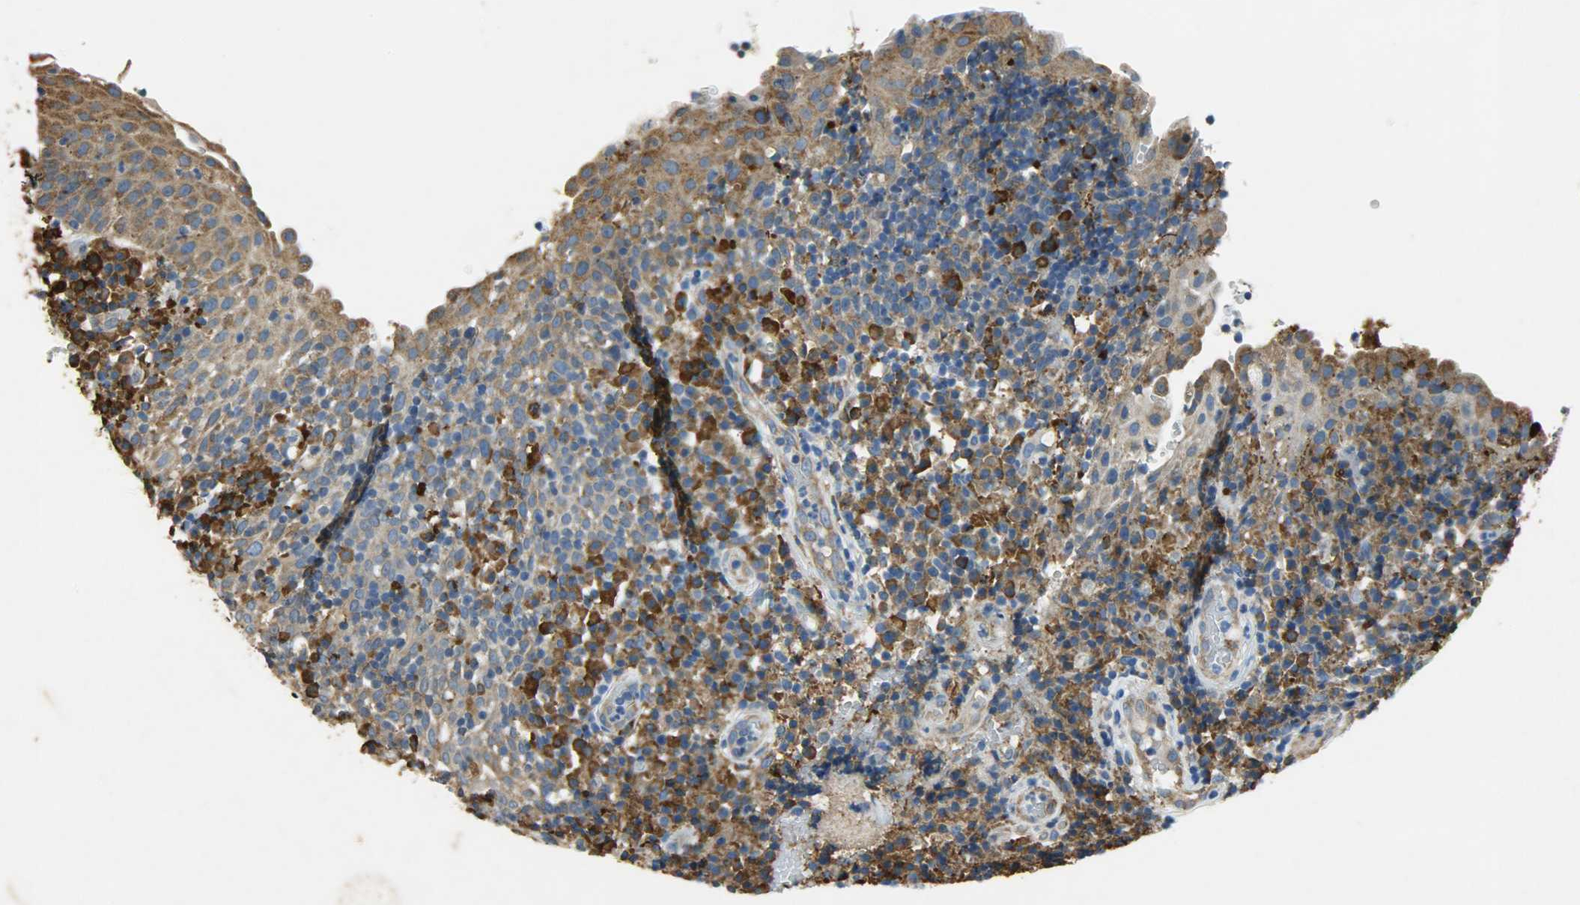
{"staining": {"intensity": "weak", "quantity": ">75%", "location": "cytoplasmic/membranous"}, "tissue": "tonsil", "cell_type": "Germinal center cells", "image_type": "normal", "snomed": [{"axis": "morphology", "description": "Normal tissue, NOS"}, {"axis": "topography", "description": "Tonsil"}], "caption": "IHC micrograph of benign tonsil stained for a protein (brown), which shows low levels of weak cytoplasmic/membranous staining in approximately >75% of germinal center cells.", "gene": "HSPA5", "patient": {"sex": "female", "age": 40}}